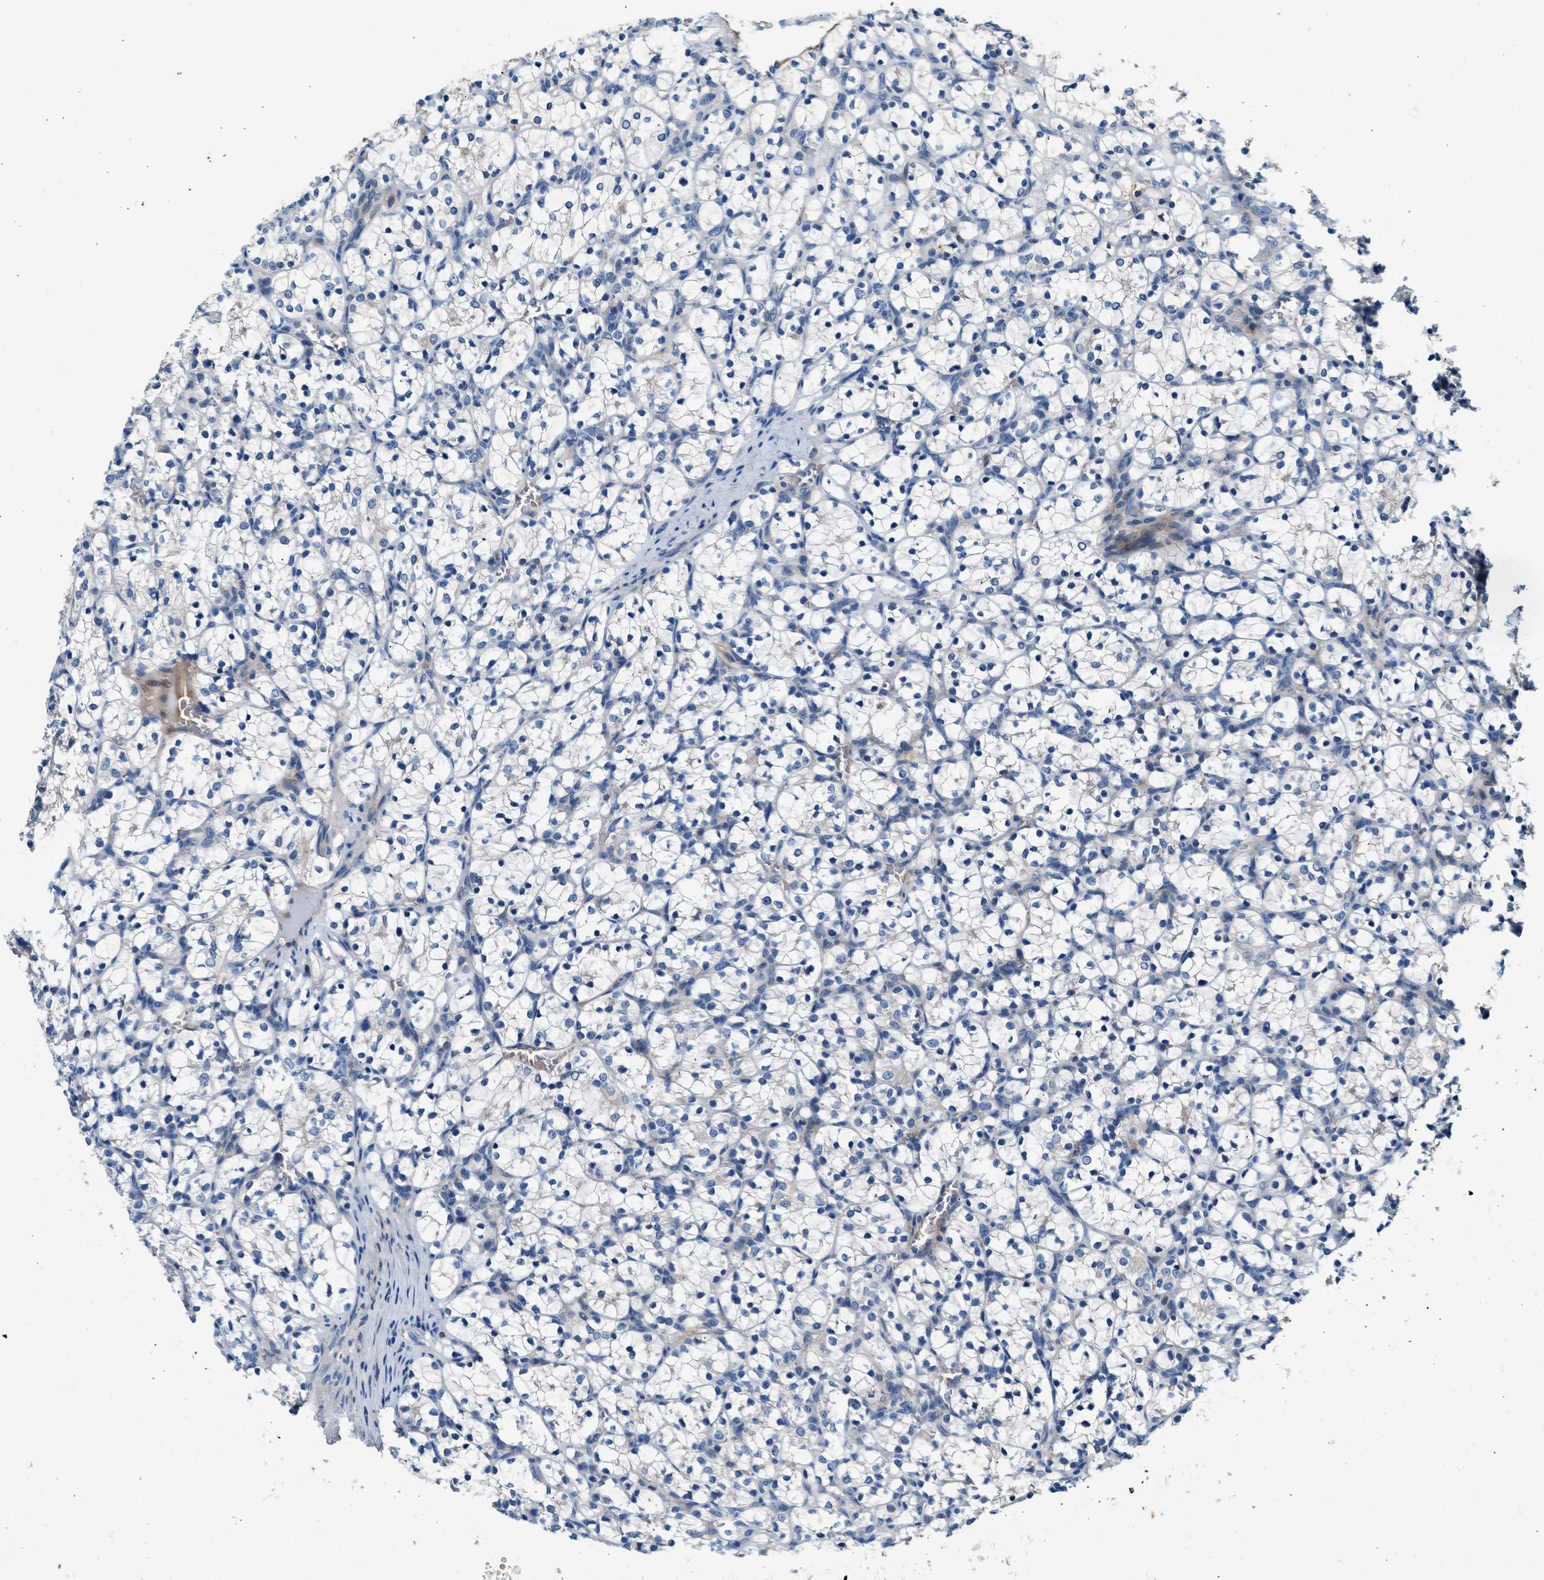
{"staining": {"intensity": "negative", "quantity": "none", "location": "none"}, "tissue": "renal cancer", "cell_type": "Tumor cells", "image_type": "cancer", "snomed": [{"axis": "morphology", "description": "Adenocarcinoma, NOS"}, {"axis": "topography", "description": "Kidney"}], "caption": "Protein analysis of renal adenocarcinoma demonstrates no significant positivity in tumor cells. (DAB (3,3'-diaminobenzidine) immunohistochemistry with hematoxylin counter stain).", "gene": "RWDD2B", "patient": {"sex": "female", "age": 69}}